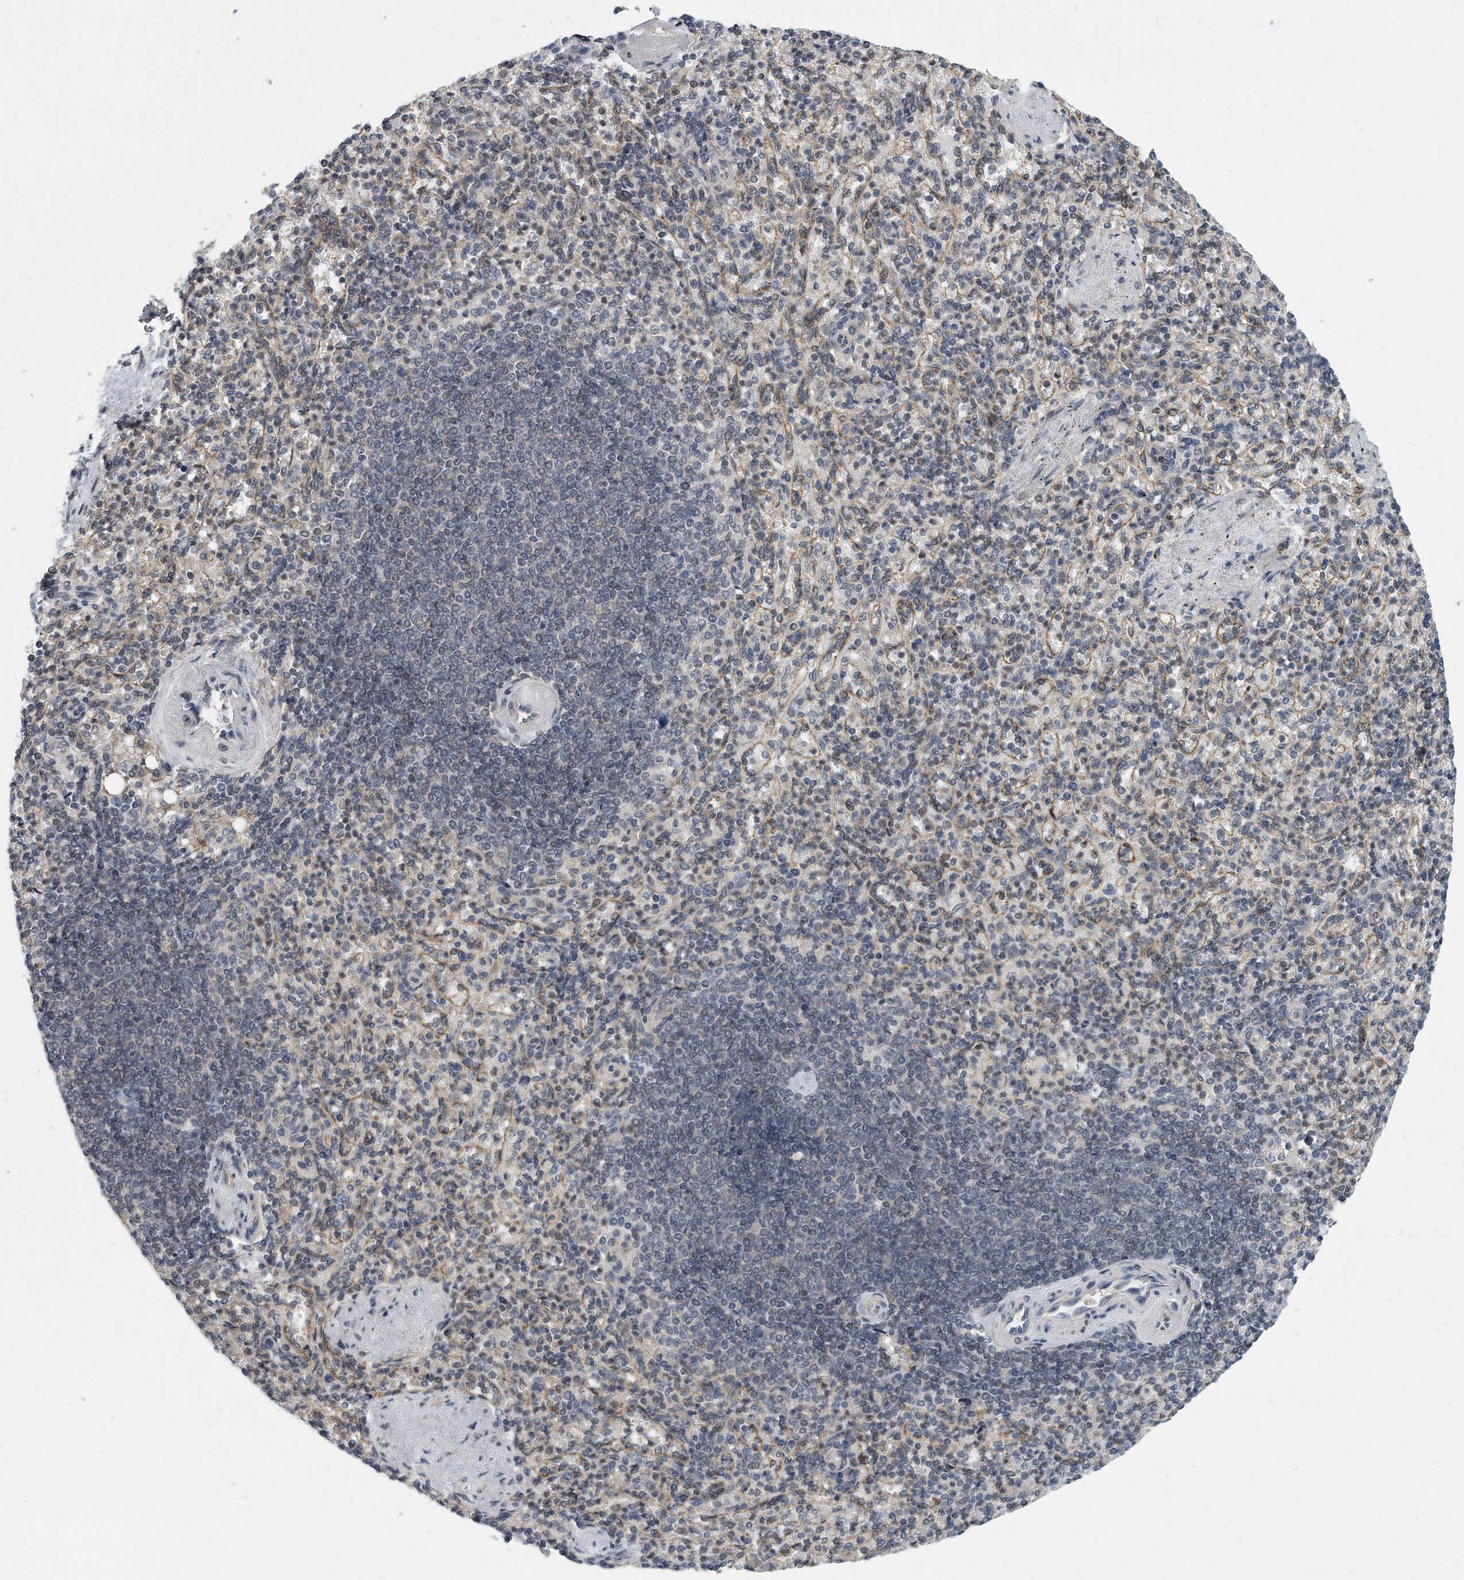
{"staining": {"intensity": "weak", "quantity": "<25%", "location": "cytoplasmic/membranous"}, "tissue": "spleen", "cell_type": "Cells in red pulp", "image_type": "normal", "snomed": [{"axis": "morphology", "description": "Normal tissue, NOS"}, {"axis": "topography", "description": "Spleen"}], "caption": "High power microscopy photomicrograph of an IHC micrograph of benign spleen, revealing no significant expression in cells in red pulp.", "gene": "VLDLR", "patient": {"sex": "female", "age": 74}}